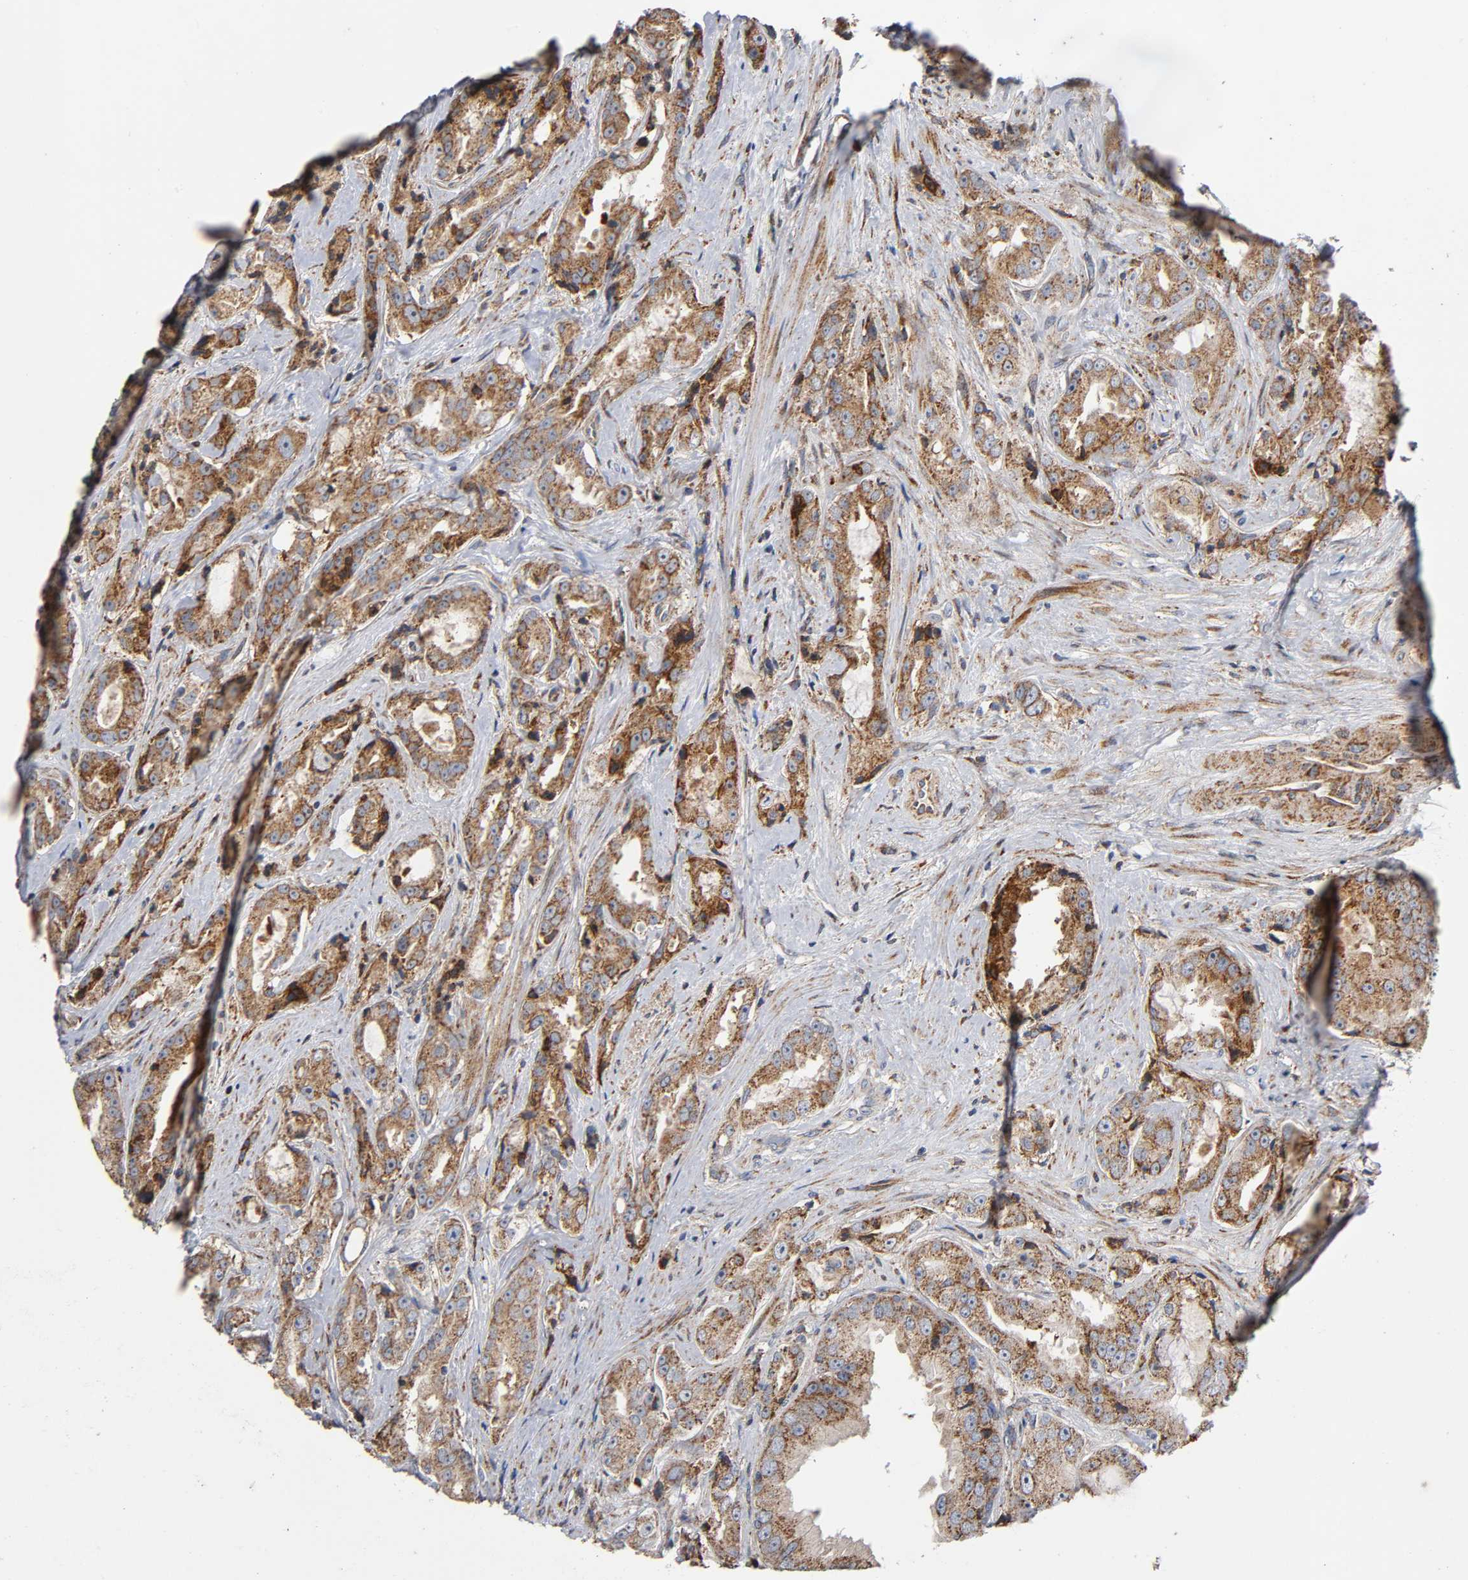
{"staining": {"intensity": "moderate", "quantity": "25%-75%", "location": "cytoplasmic/membranous"}, "tissue": "prostate cancer", "cell_type": "Tumor cells", "image_type": "cancer", "snomed": [{"axis": "morphology", "description": "Adenocarcinoma, High grade"}, {"axis": "topography", "description": "Prostate"}], "caption": "Protein staining by IHC exhibits moderate cytoplasmic/membranous expression in approximately 25%-75% of tumor cells in prostate cancer.", "gene": "MAP3K1", "patient": {"sex": "male", "age": 73}}